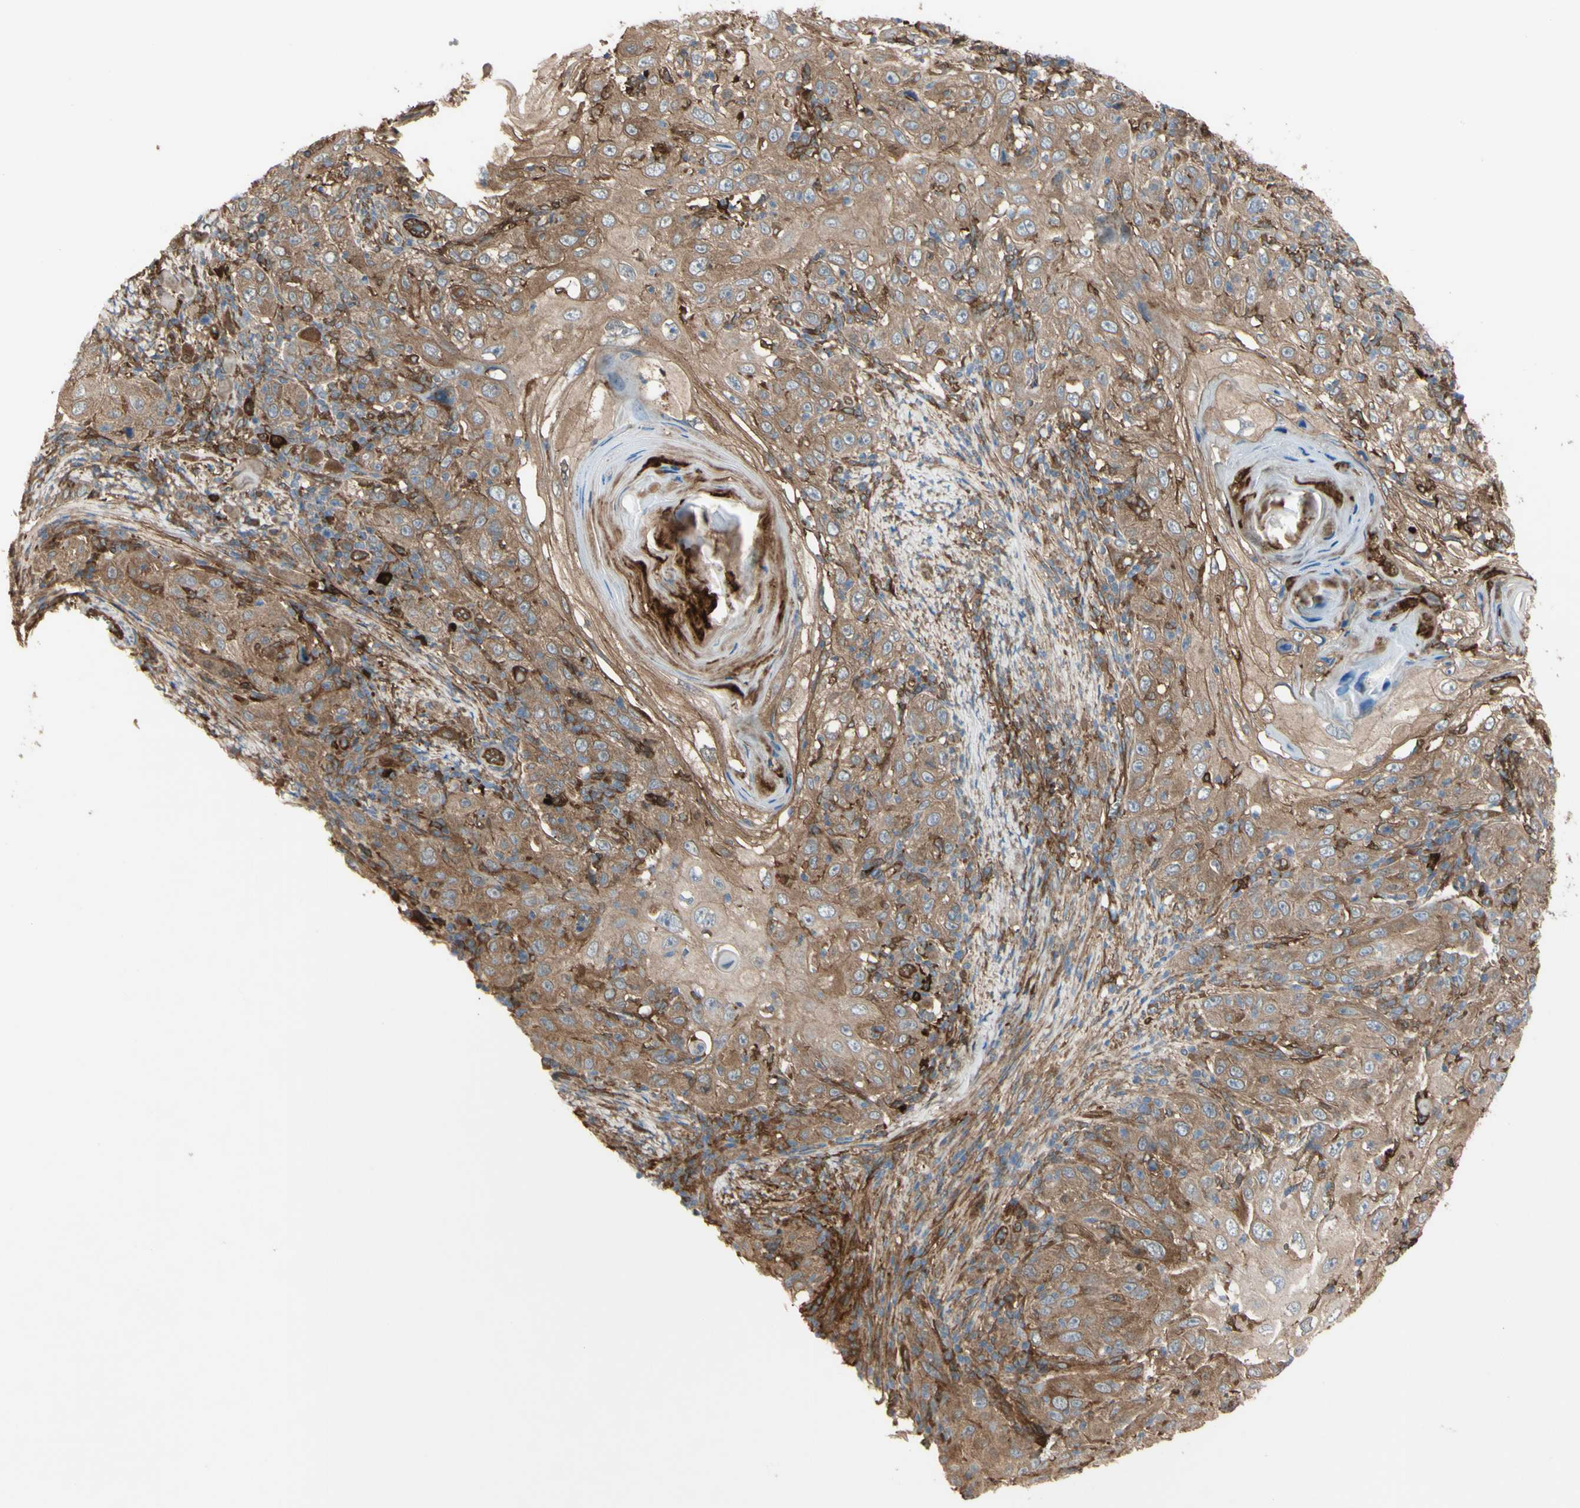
{"staining": {"intensity": "moderate", "quantity": ">75%", "location": "cytoplasmic/membranous"}, "tissue": "skin cancer", "cell_type": "Tumor cells", "image_type": "cancer", "snomed": [{"axis": "morphology", "description": "Squamous cell carcinoma, NOS"}, {"axis": "topography", "description": "Skin"}], "caption": "This is an image of IHC staining of skin cancer (squamous cell carcinoma), which shows moderate staining in the cytoplasmic/membranous of tumor cells.", "gene": "PTPN12", "patient": {"sex": "female", "age": 88}}